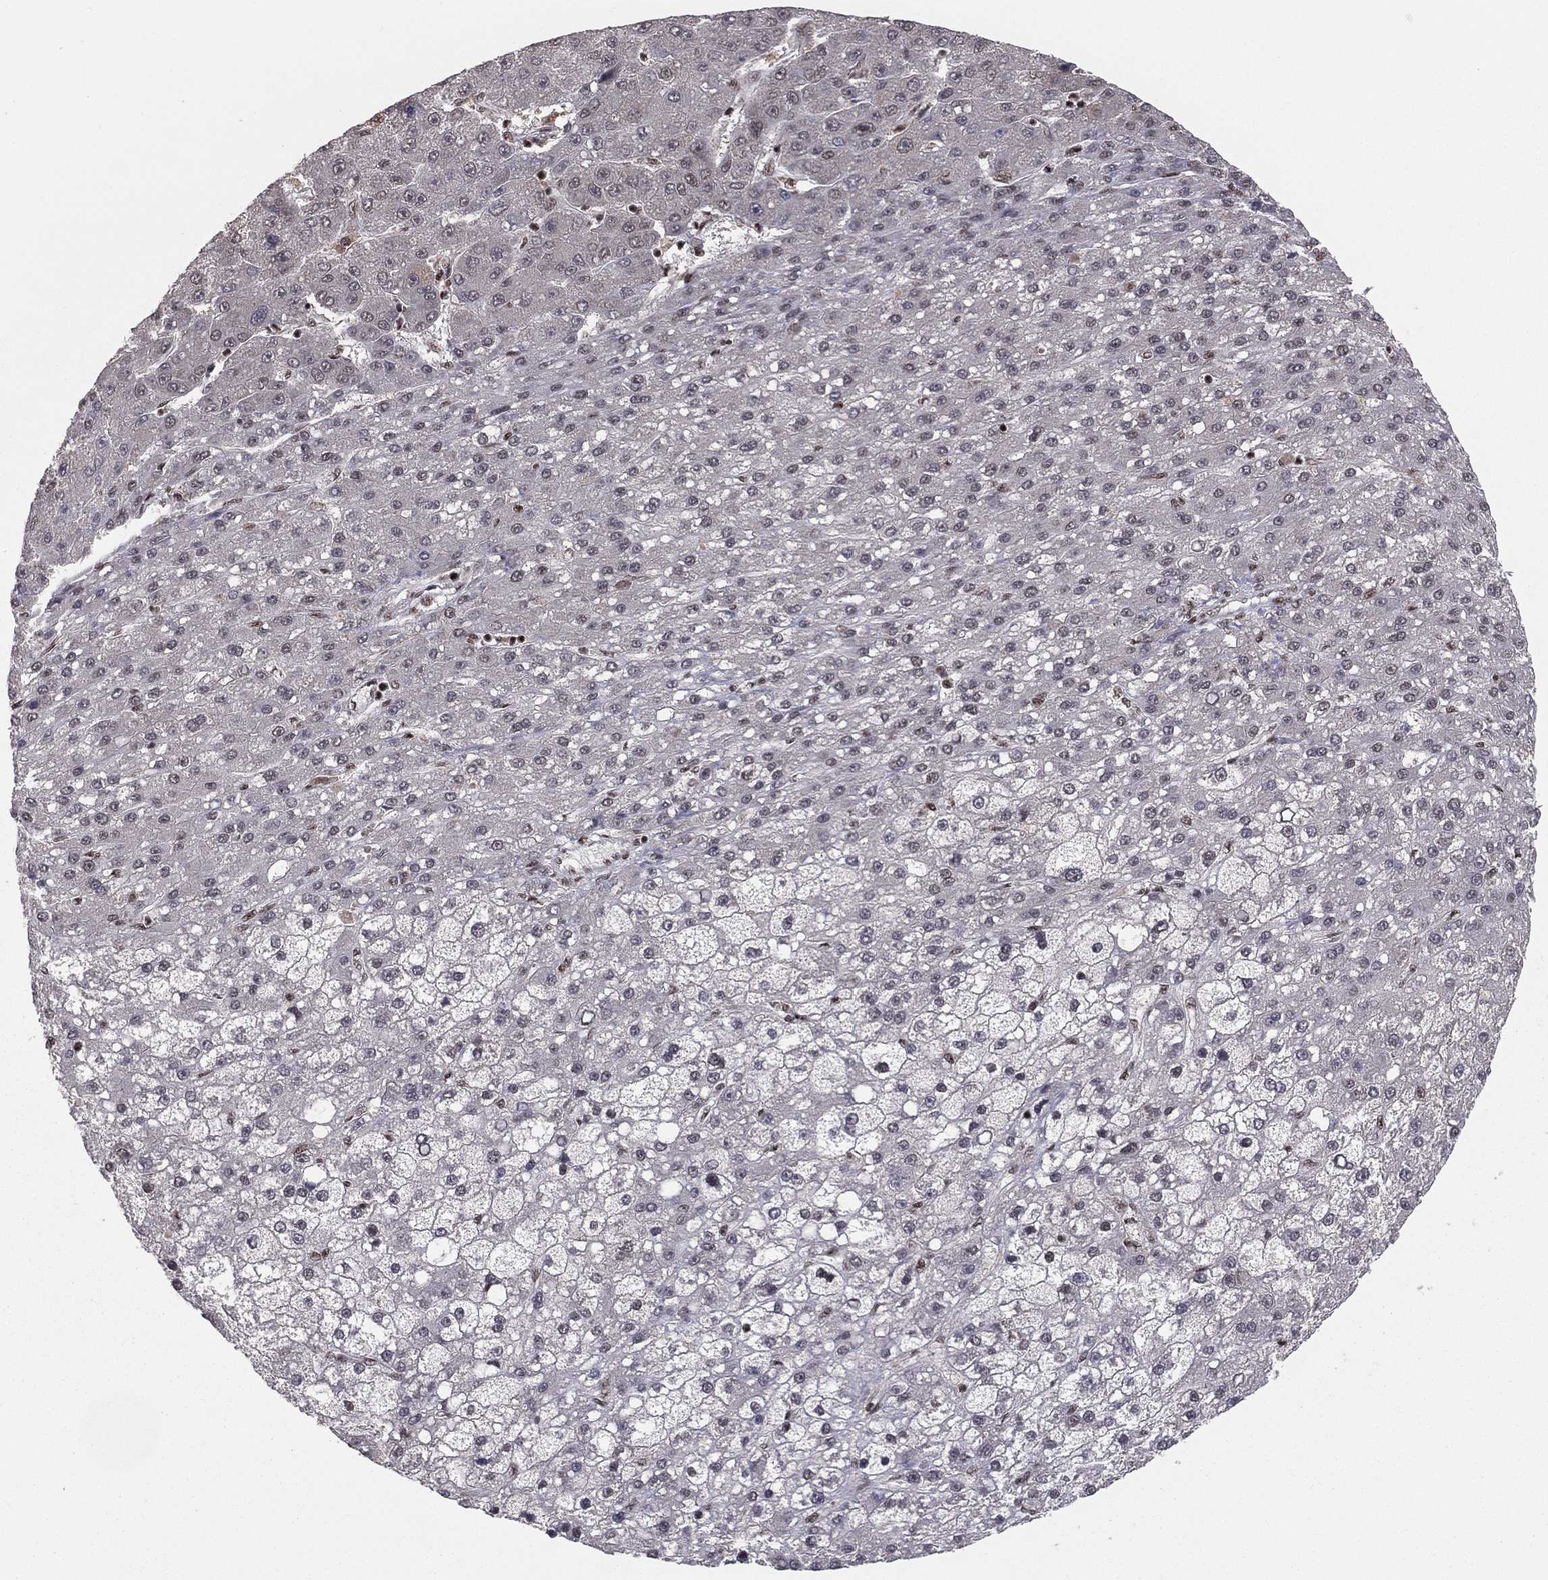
{"staining": {"intensity": "negative", "quantity": "none", "location": "none"}, "tissue": "liver cancer", "cell_type": "Tumor cells", "image_type": "cancer", "snomed": [{"axis": "morphology", "description": "Carcinoma, Hepatocellular, NOS"}, {"axis": "topography", "description": "Liver"}], "caption": "The micrograph displays no staining of tumor cells in liver cancer.", "gene": "NFYB", "patient": {"sex": "male", "age": 67}}